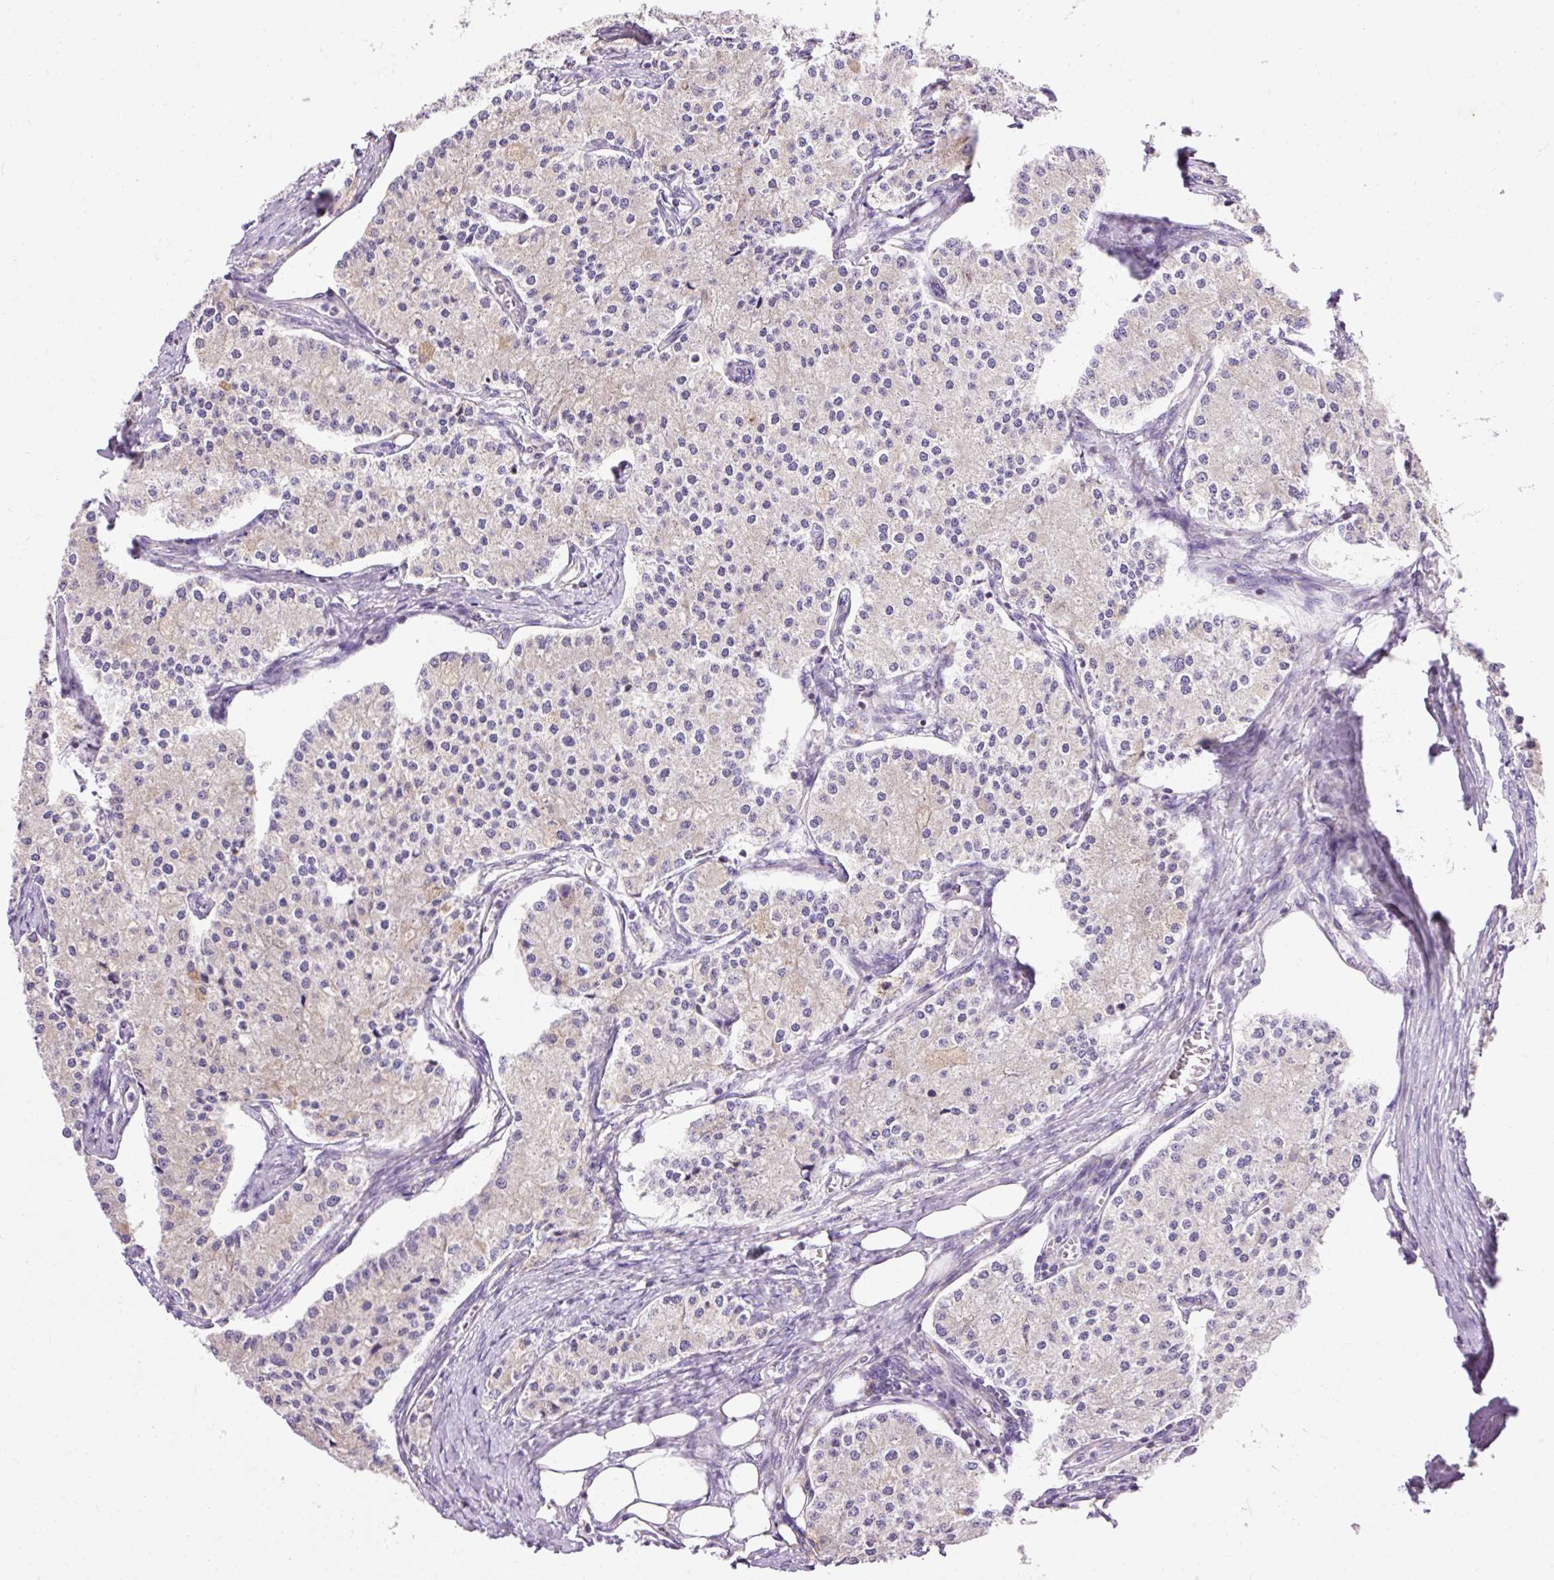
{"staining": {"intensity": "negative", "quantity": "none", "location": "none"}, "tissue": "carcinoid", "cell_type": "Tumor cells", "image_type": "cancer", "snomed": [{"axis": "morphology", "description": "Carcinoid, malignant, NOS"}, {"axis": "topography", "description": "Colon"}], "caption": "Carcinoid stained for a protein using immunohistochemistry (IHC) displays no staining tumor cells.", "gene": "IMMT", "patient": {"sex": "female", "age": 52}}